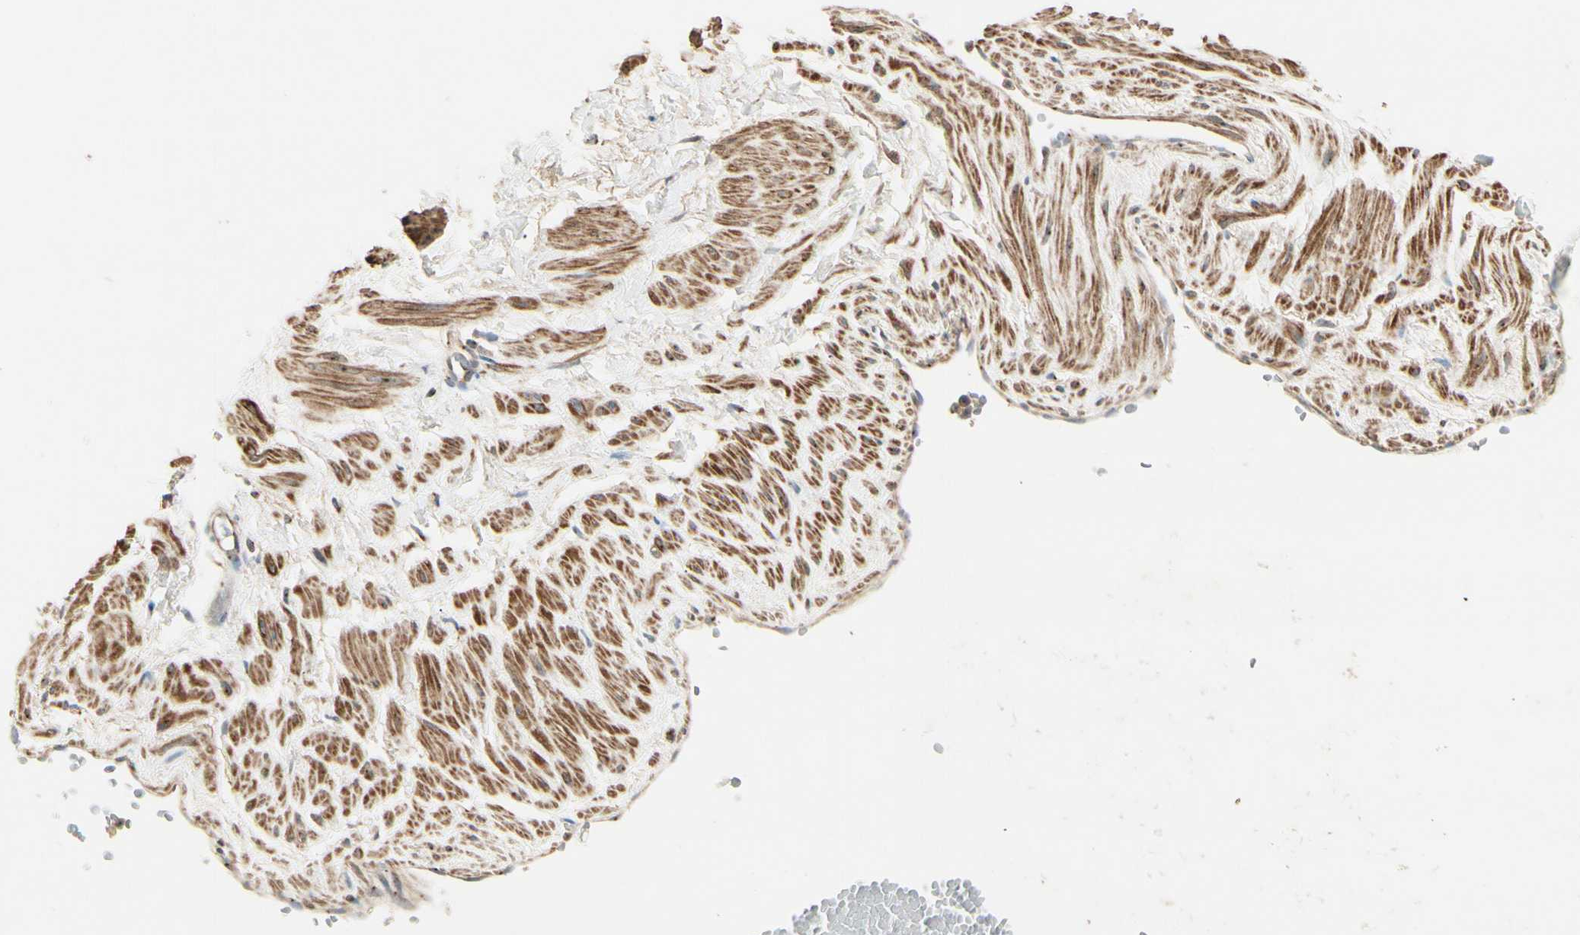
{"staining": {"intensity": "weak", "quantity": ">75%", "location": "cytoplasmic/membranous"}, "tissue": "adipose tissue", "cell_type": "Adipocytes", "image_type": "normal", "snomed": [{"axis": "morphology", "description": "Normal tissue, NOS"}, {"axis": "topography", "description": "Soft tissue"}, {"axis": "topography", "description": "Vascular tissue"}], "caption": "Weak cytoplasmic/membranous staining is appreciated in about >75% of adipocytes in benign adipose tissue.", "gene": "AKAP9", "patient": {"sex": "female", "age": 35}}